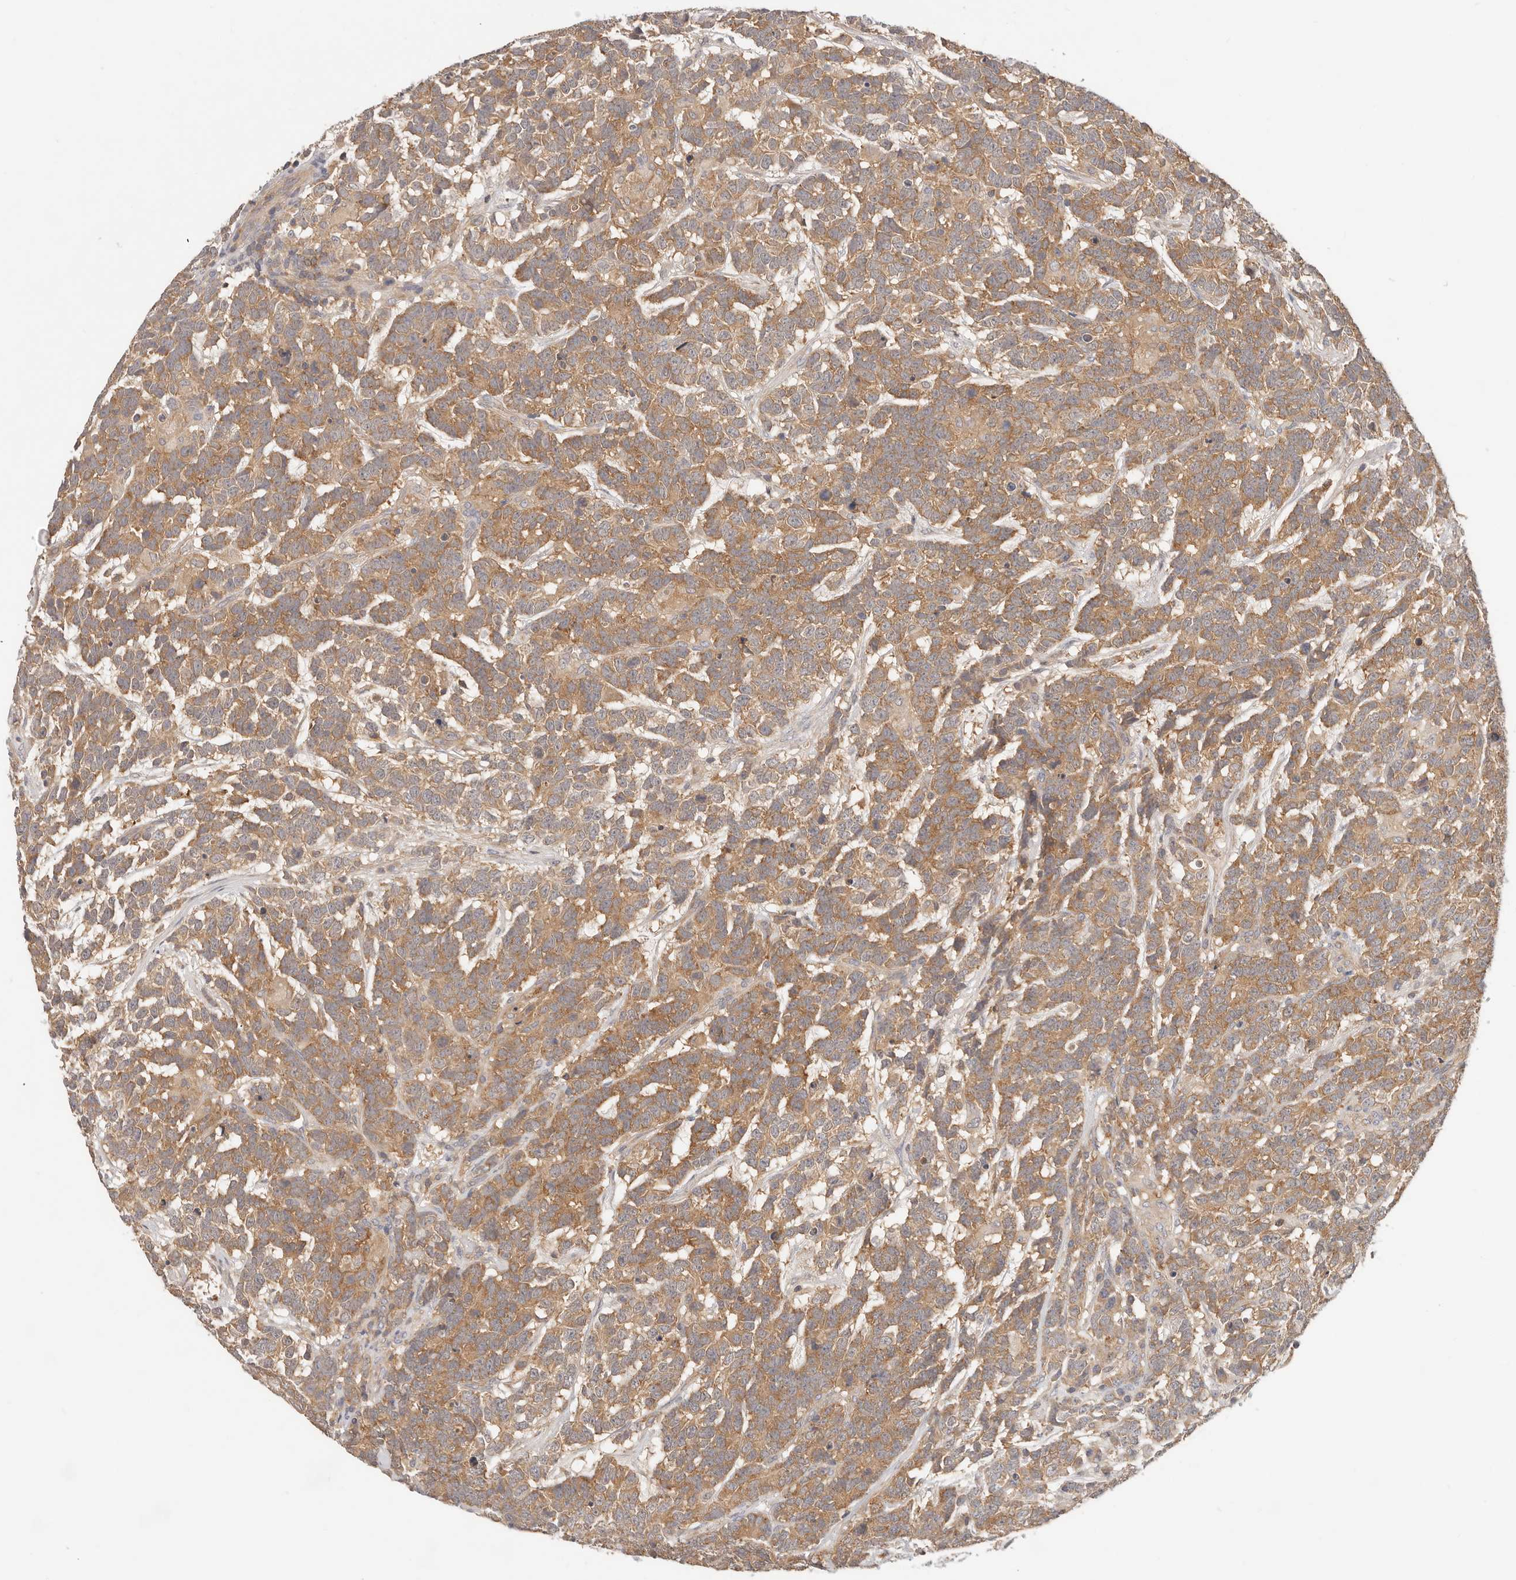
{"staining": {"intensity": "moderate", "quantity": ">75%", "location": "cytoplasmic/membranous"}, "tissue": "testis cancer", "cell_type": "Tumor cells", "image_type": "cancer", "snomed": [{"axis": "morphology", "description": "Carcinoma, Embryonal, NOS"}, {"axis": "topography", "description": "Testis"}], "caption": "Immunohistochemical staining of human testis cancer reveals medium levels of moderate cytoplasmic/membranous protein positivity in about >75% of tumor cells.", "gene": "DTNBP1", "patient": {"sex": "male", "age": 26}}